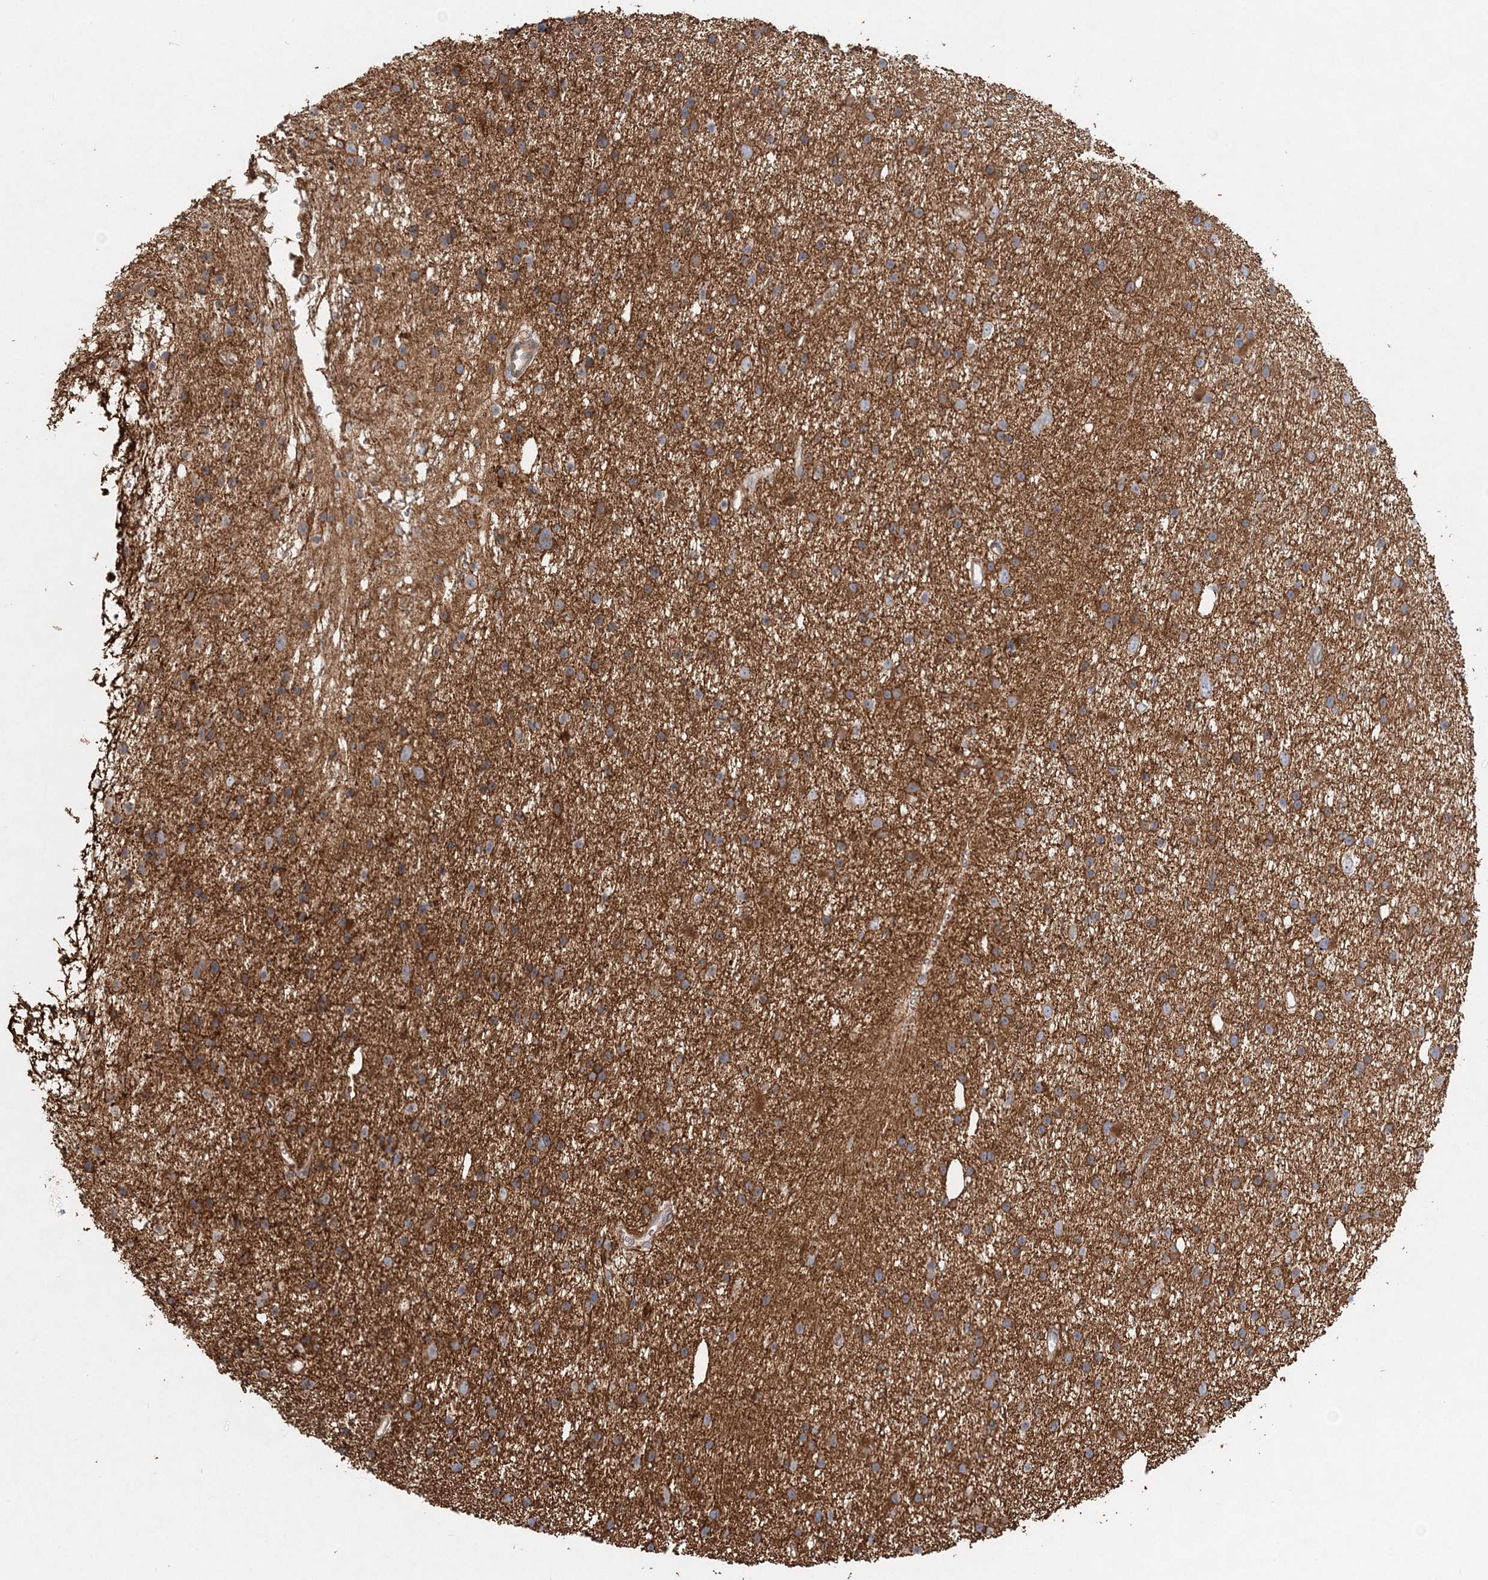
{"staining": {"intensity": "moderate", "quantity": ">75%", "location": "cytoplasmic/membranous"}, "tissue": "glioma", "cell_type": "Tumor cells", "image_type": "cancer", "snomed": [{"axis": "morphology", "description": "Glioma, malignant, Low grade"}, {"axis": "topography", "description": "Cerebral cortex"}], "caption": "Human malignant glioma (low-grade) stained with a protein marker displays moderate staining in tumor cells.", "gene": "ZFYVE16", "patient": {"sex": "female", "age": 39}}